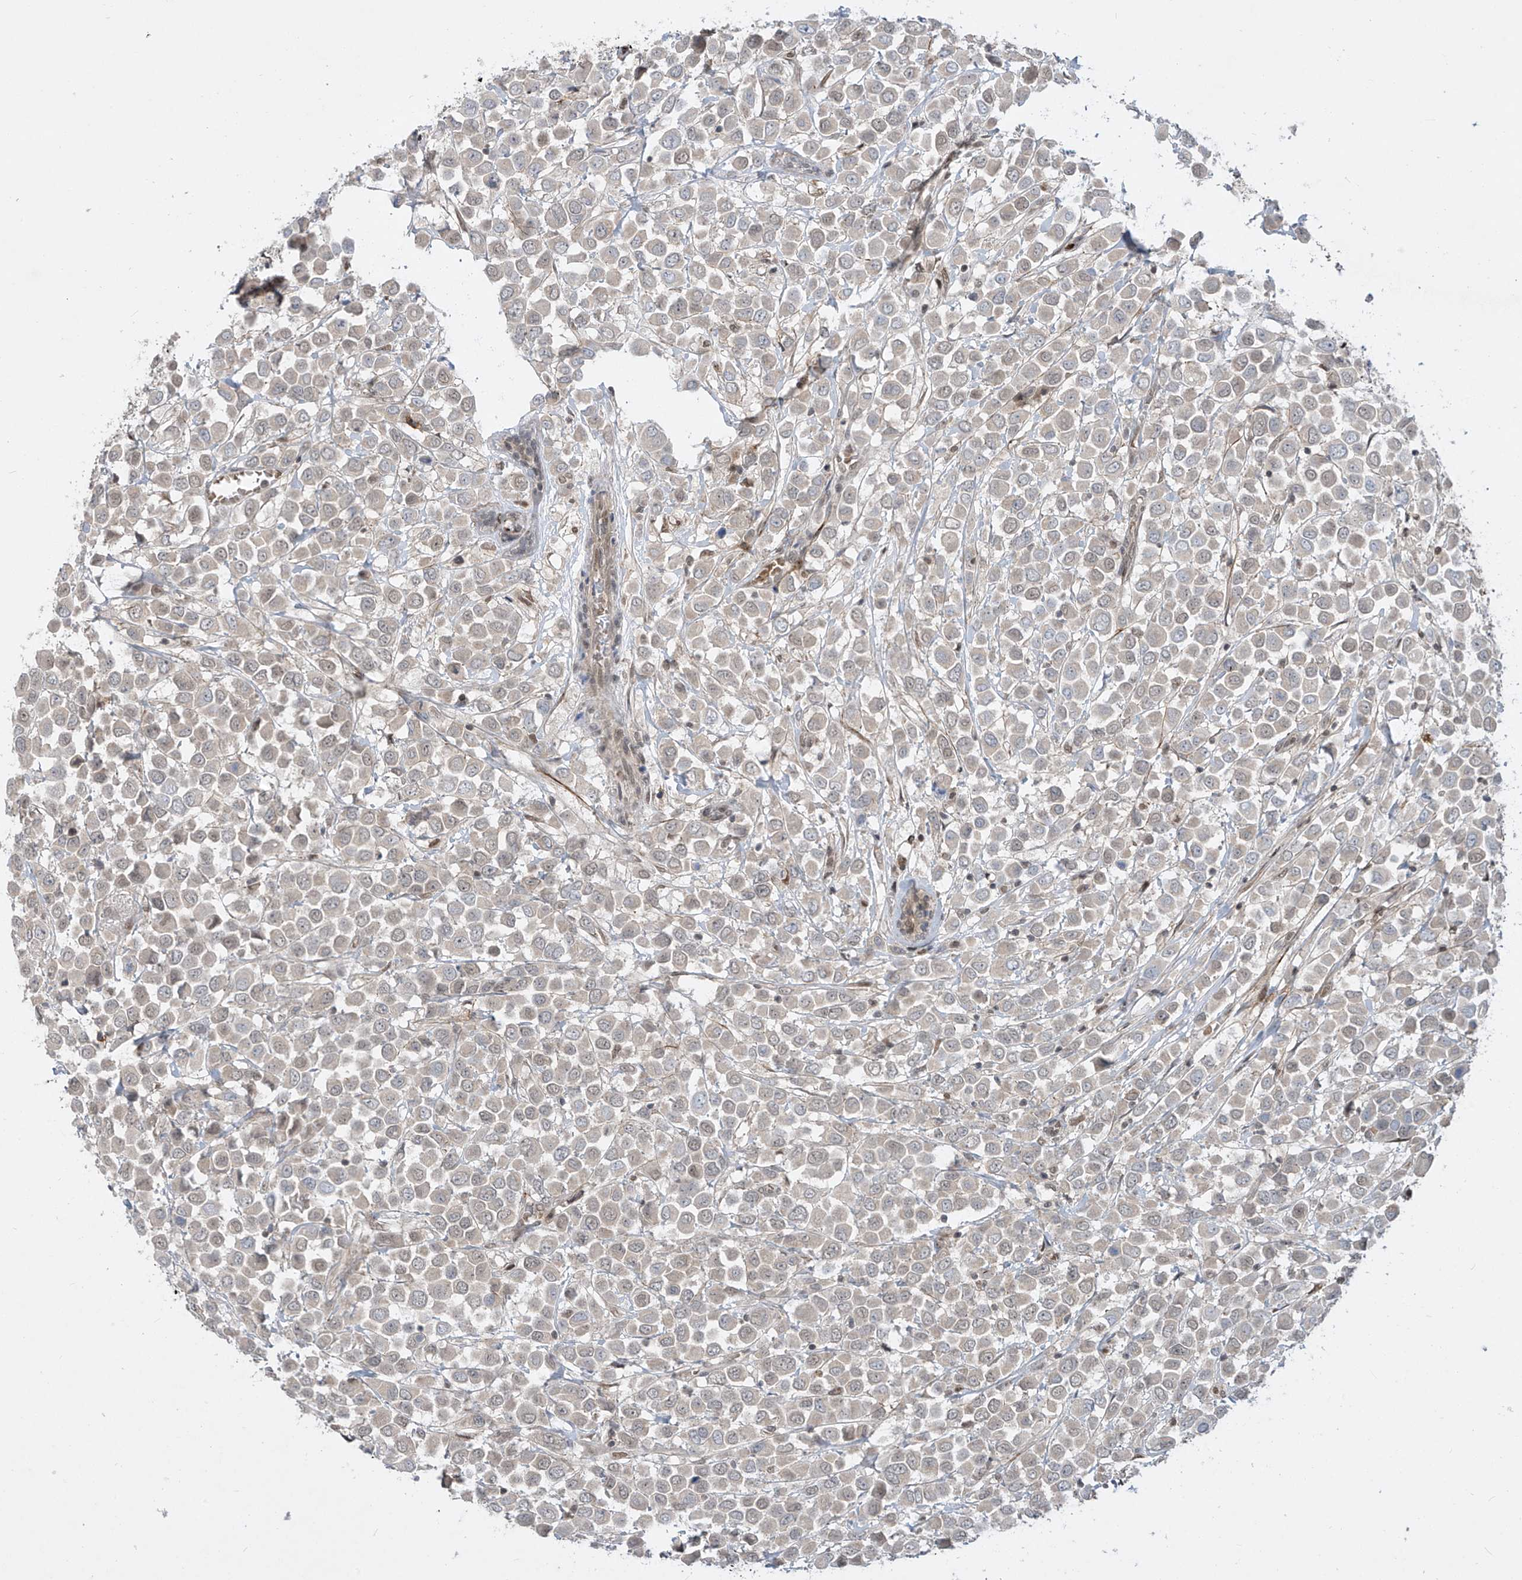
{"staining": {"intensity": "negative", "quantity": "none", "location": "none"}, "tissue": "breast cancer", "cell_type": "Tumor cells", "image_type": "cancer", "snomed": [{"axis": "morphology", "description": "Duct carcinoma"}, {"axis": "topography", "description": "Breast"}], "caption": "Breast cancer (intraductal carcinoma) was stained to show a protein in brown. There is no significant positivity in tumor cells.", "gene": "LAGE3", "patient": {"sex": "female", "age": 61}}